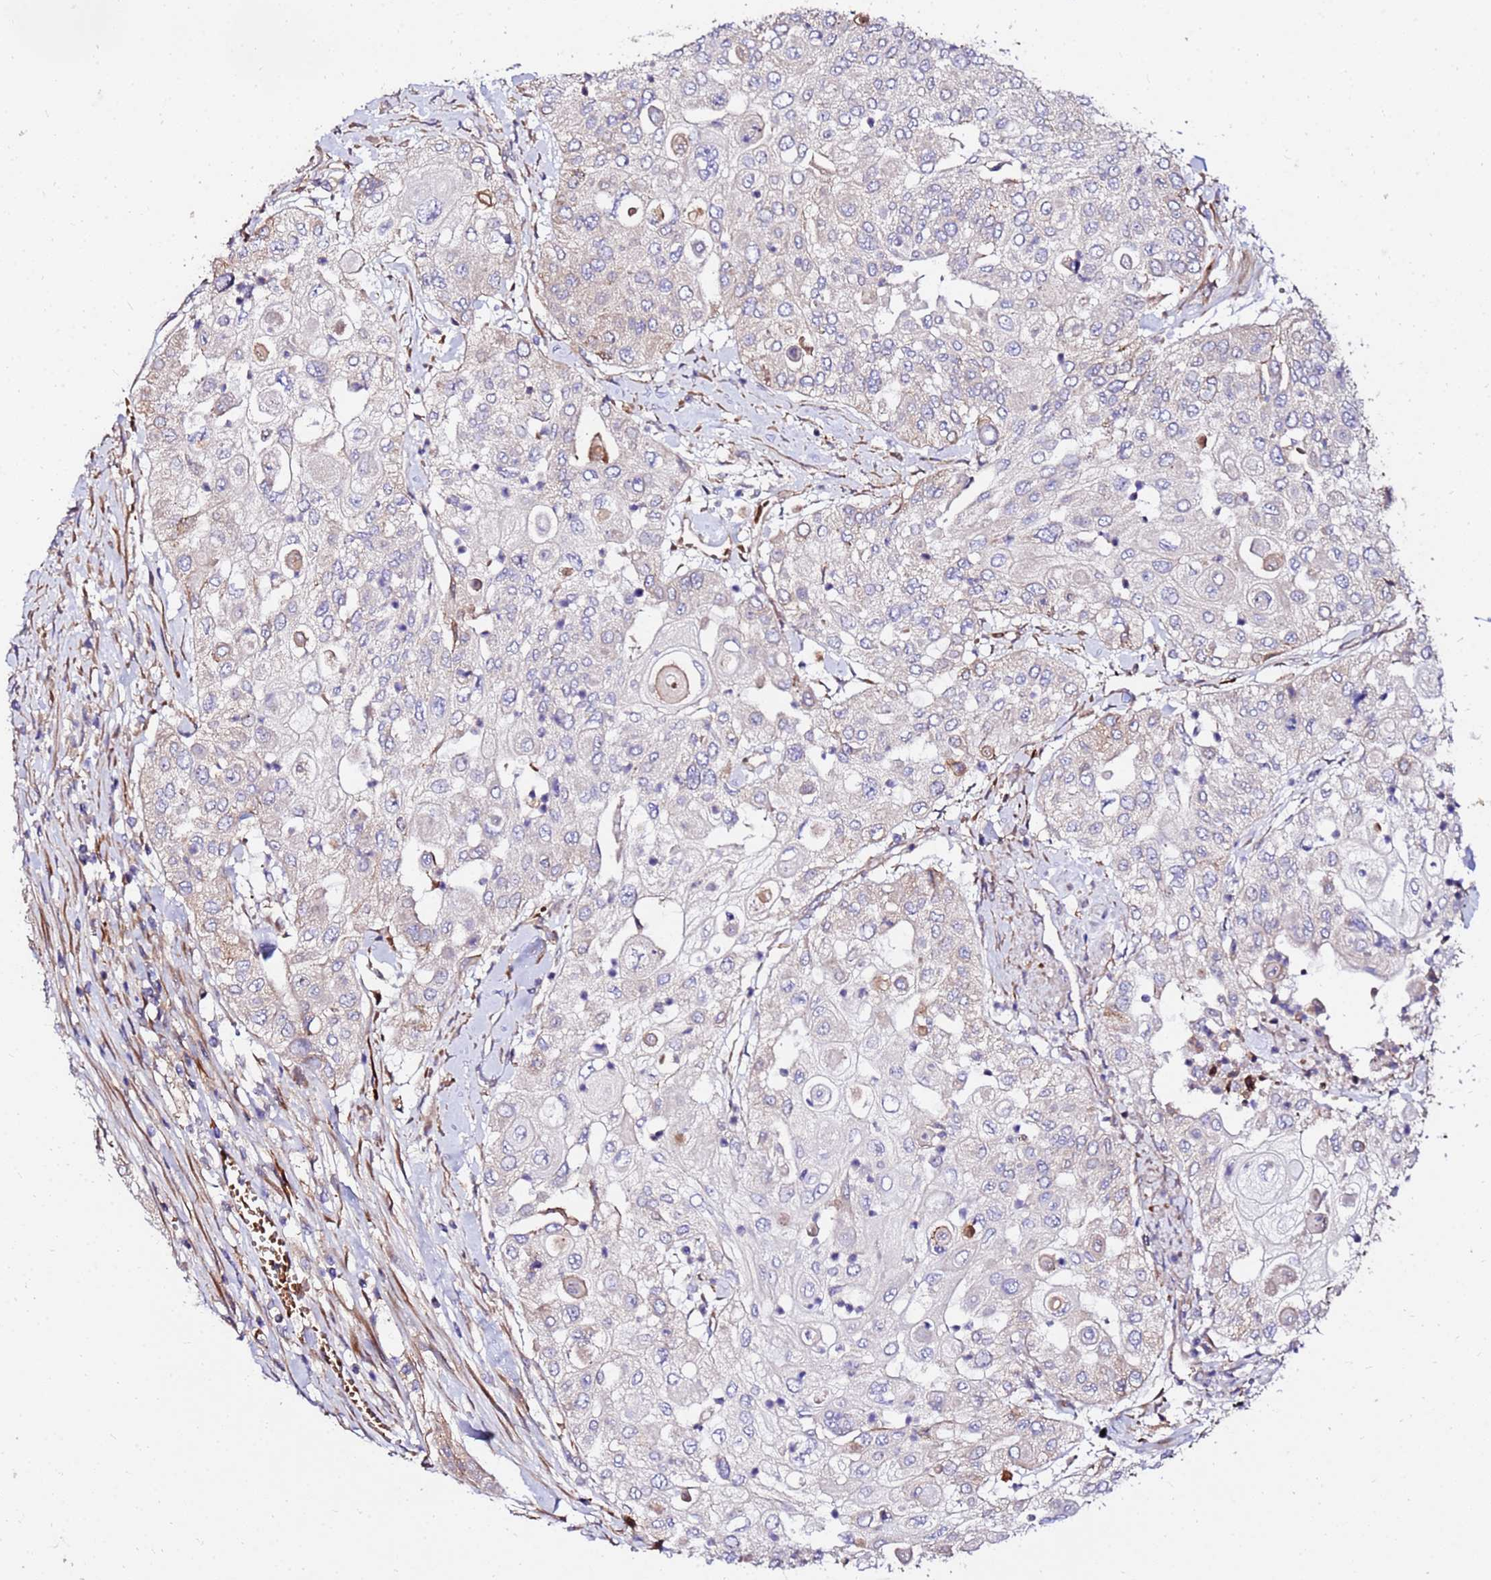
{"staining": {"intensity": "weak", "quantity": "<25%", "location": "cytoplasmic/membranous"}, "tissue": "urothelial cancer", "cell_type": "Tumor cells", "image_type": "cancer", "snomed": [{"axis": "morphology", "description": "Urothelial carcinoma, High grade"}, {"axis": "topography", "description": "Urinary bladder"}], "caption": "Micrograph shows no protein positivity in tumor cells of urothelial carcinoma (high-grade) tissue. (DAB immunohistochemistry, high magnification).", "gene": "WWC2", "patient": {"sex": "female", "age": 79}}